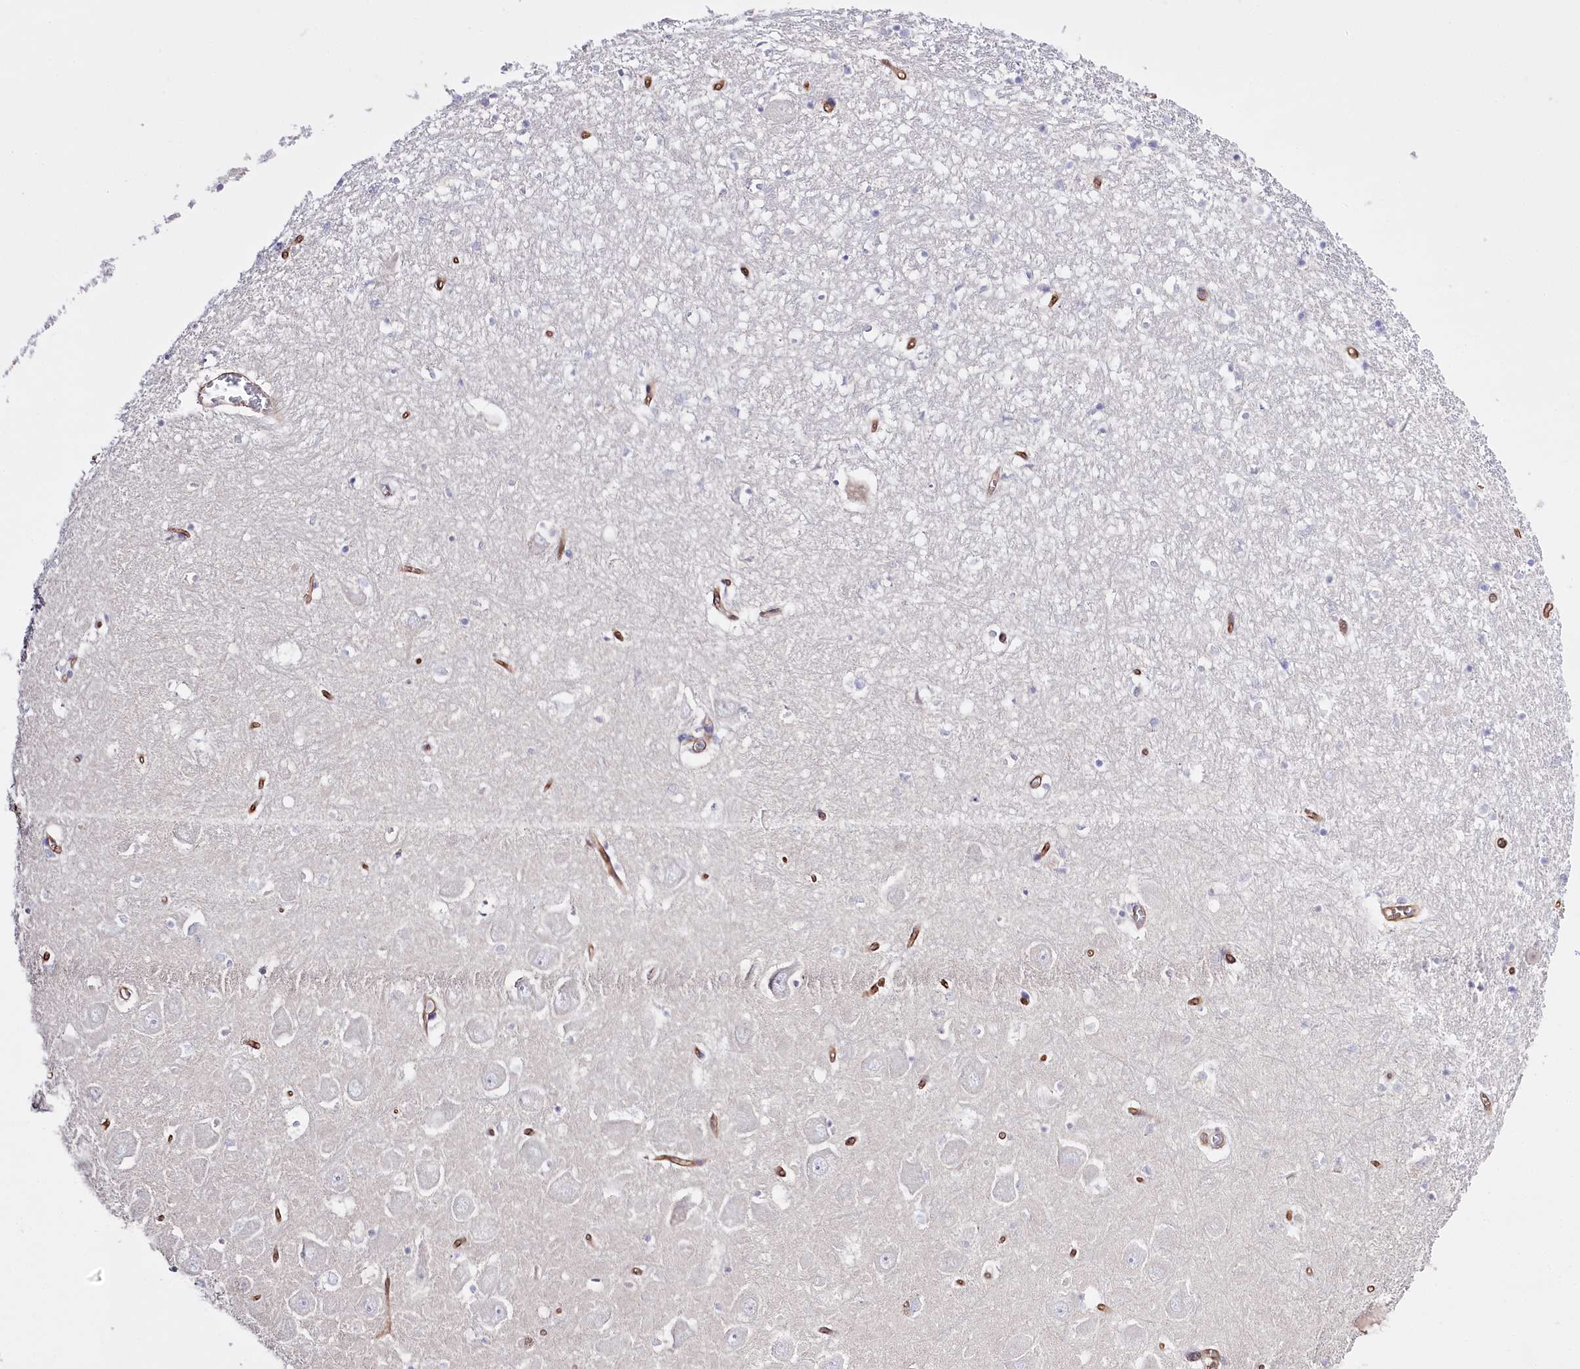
{"staining": {"intensity": "negative", "quantity": "none", "location": "none"}, "tissue": "hippocampus", "cell_type": "Glial cells", "image_type": "normal", "snomed": [{"axis": "morphology", "description": "Normal tissue, NOS"}, {"axis": "topography", "description": "Hippocampus"}], "caption": "The IHC image has no significant positivity in glial cells of hippocampus. (Stains: DAB immunohistochemistry with hematoxylin counter stain, Microscopy: brightfield microscopy at high magnification).", "gene": "SLC39A10", "patient": {"sex": "male", "age": 70}}